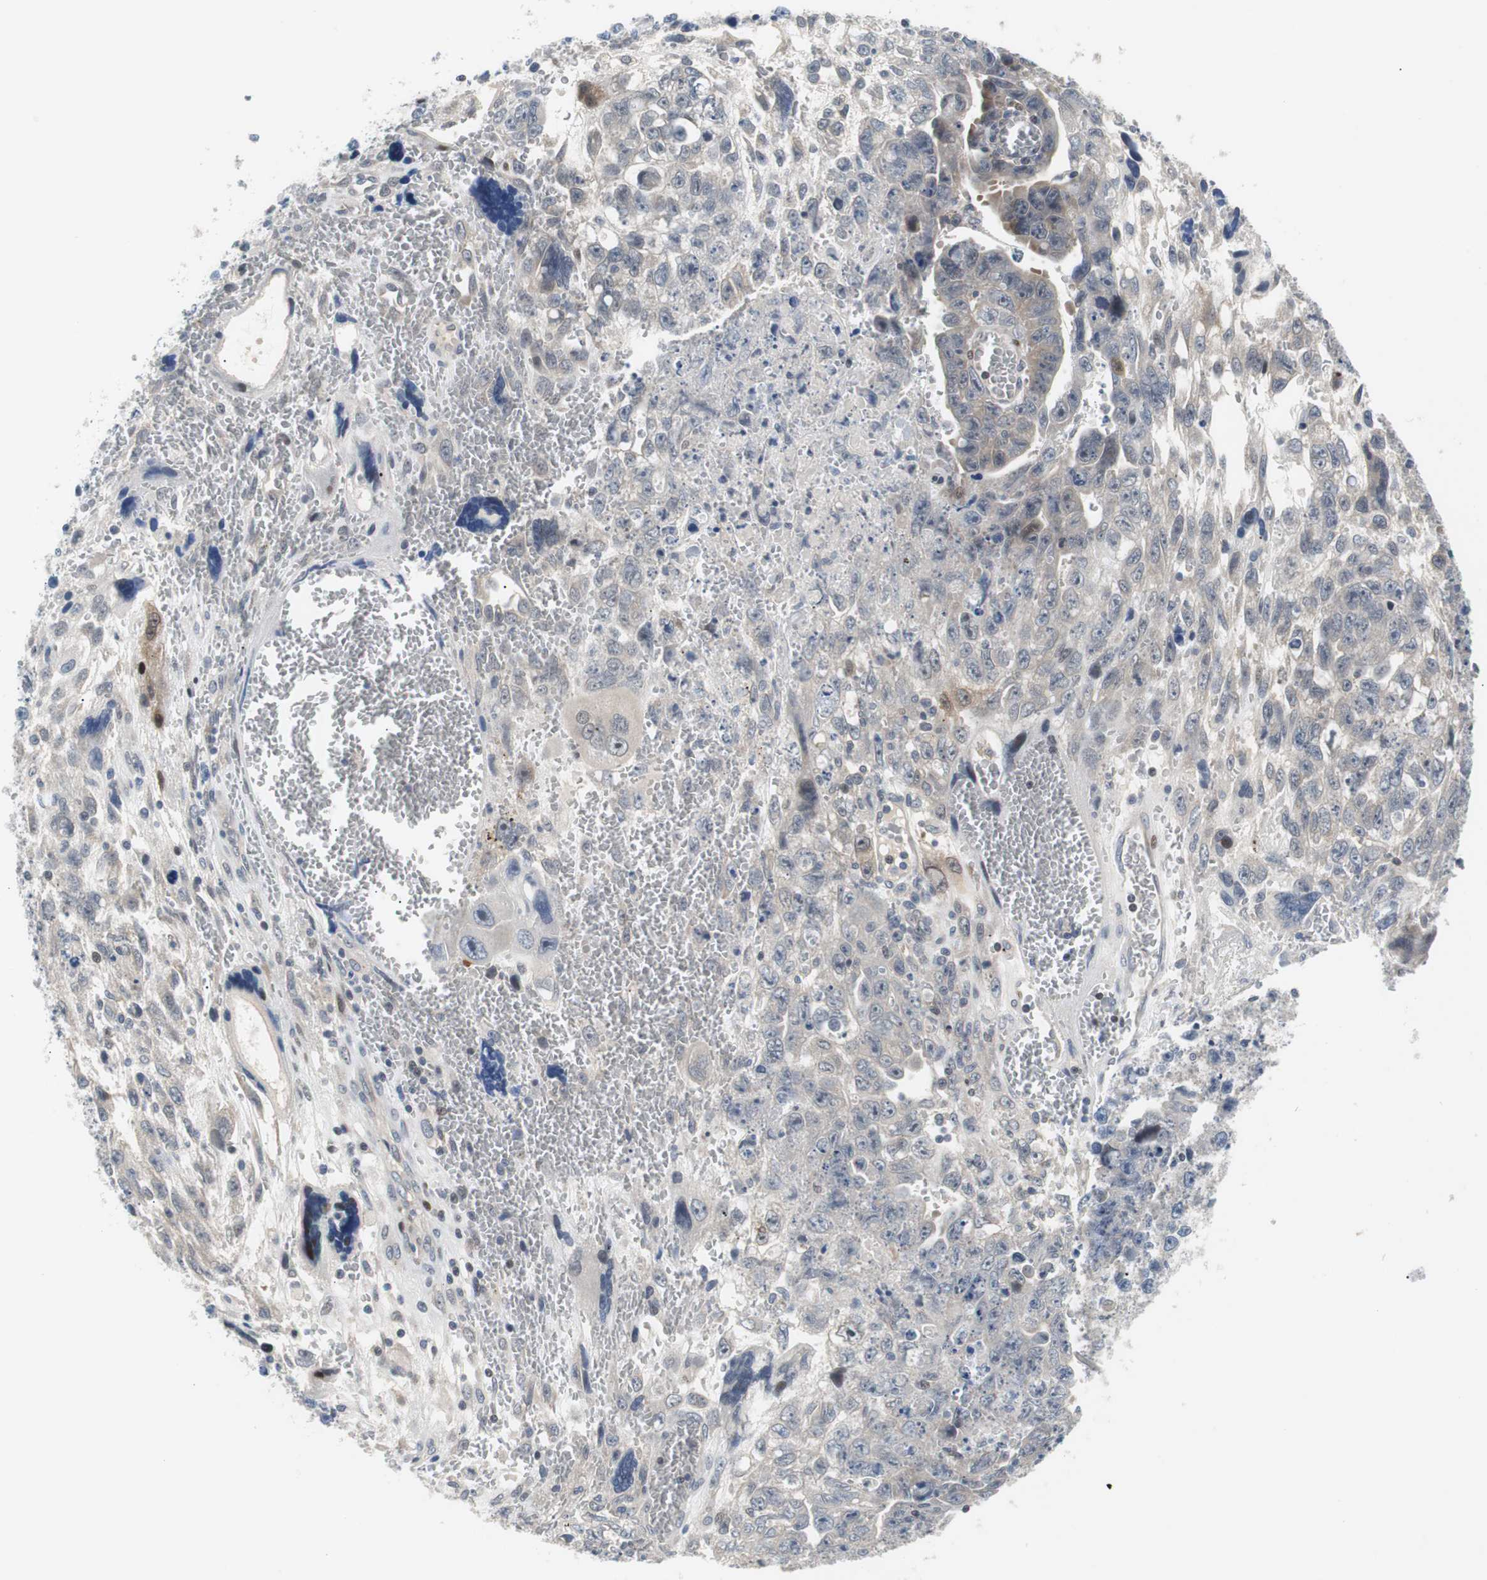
{"staining": {"intensity": "weak", "quantity": "25%-75%", "location": "cytoplasmic/membranous"}, "tissue": "testis cancer", "cell_type": "Tumor cells", "image_type": "cancer", "snomed": [{"axis": "morphology", "description": "Carcinoma, Embryonal, NOS"}, {"axis": "topography", "description": "Testis"}], "caption": "Testis cancer (embryonal carcinoma) was stained to show a protein in brown. There is low levels of weak cytoplasmic/membranous staining in about 25%-75% of tumor cells. The protein of interest is stained brown, and the nuclei are stained in blue (DAB IHC with brightfield microscopy, high magnification).", "gene": "MAP2K4", "patient": {"sex": "male", "age": 28}}